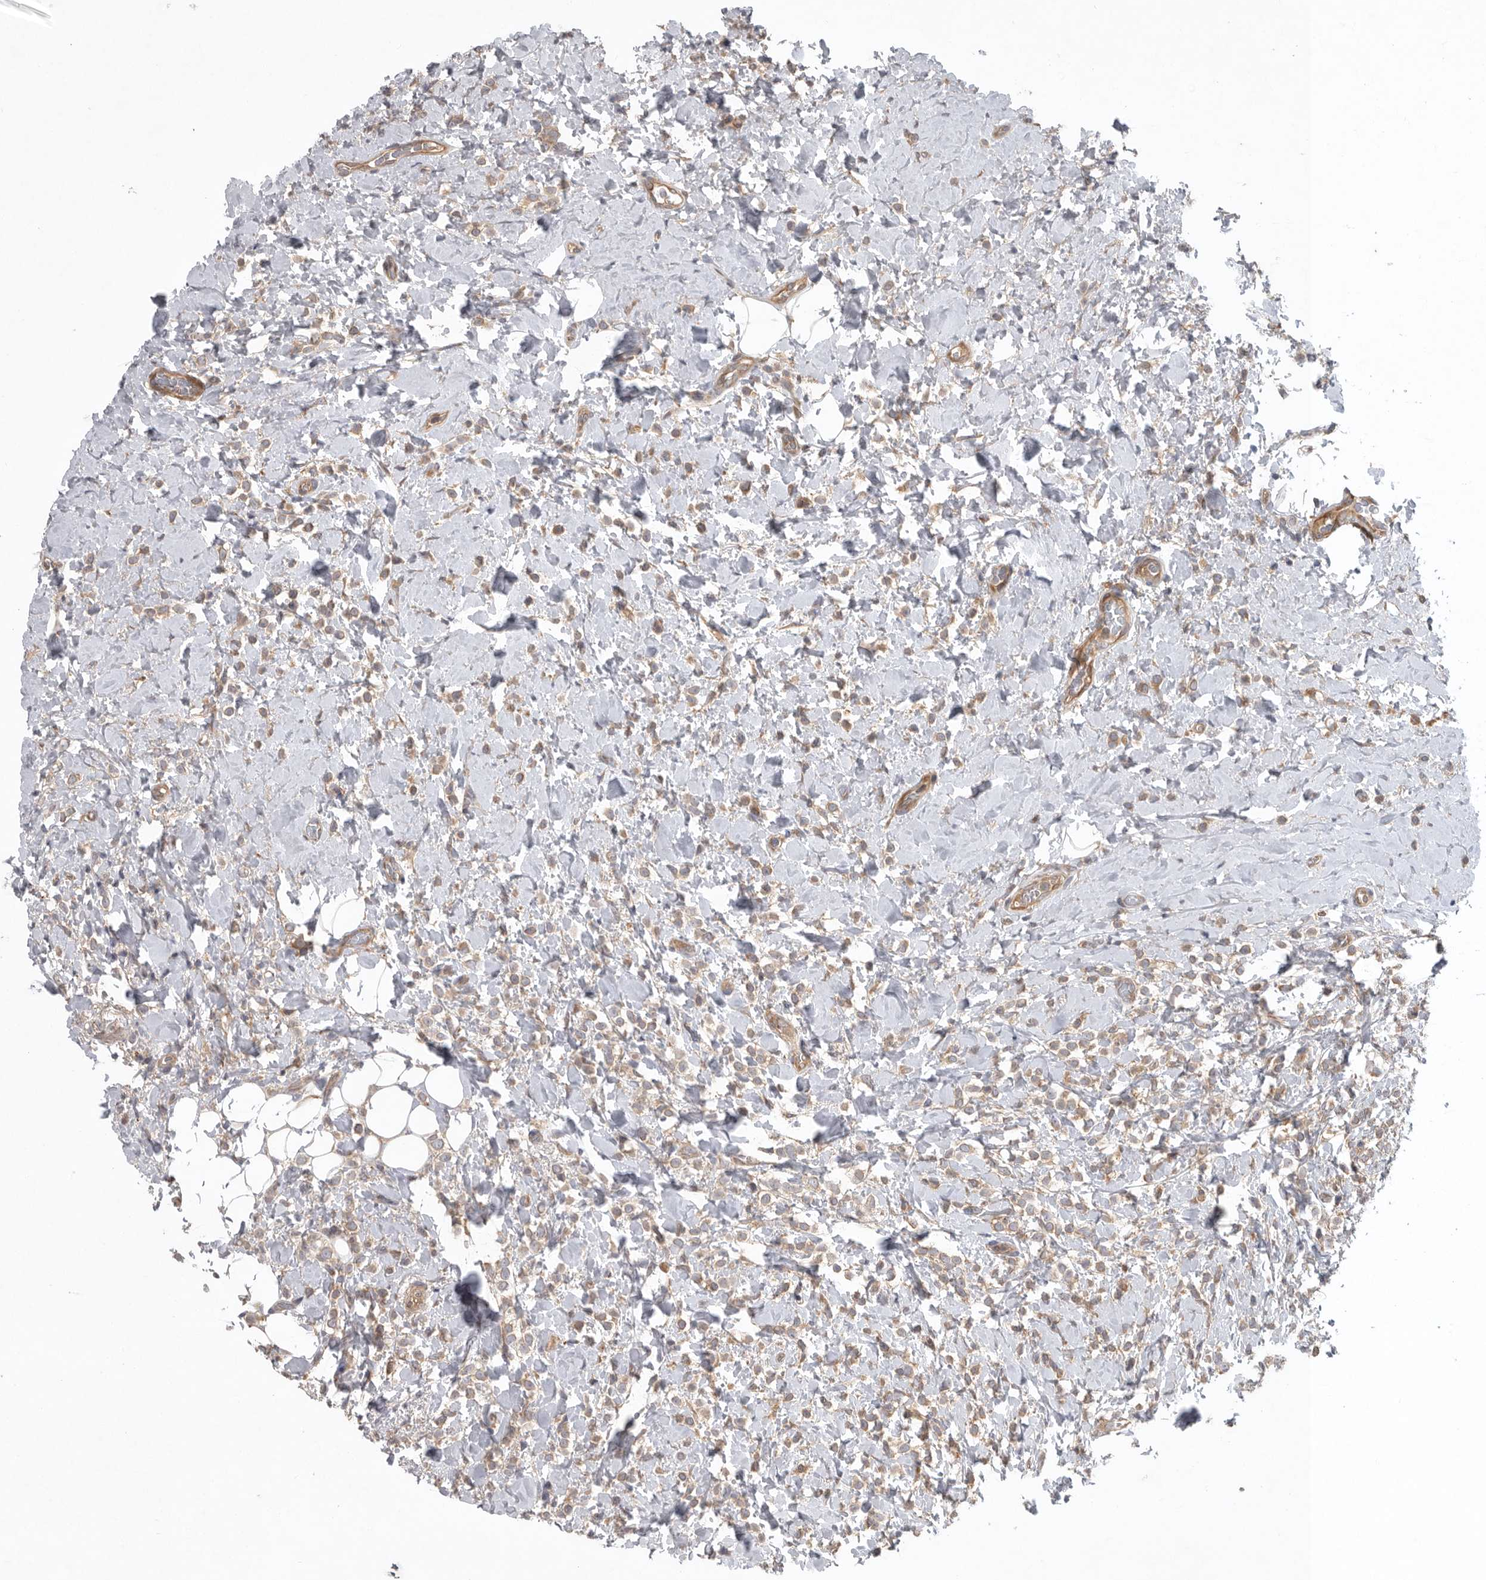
{"staining": {"intensity": "weak", "quantity": "25%-75%", "location": "cytoplasmic/membranous"}, "tissue": "breast cancer", "cell_type": "Tumor cells", "image_type": "cancer", "snomed": [{"axis": "morphology", "description": "Normal tissue, NOS"}, {"axis": "morphology", "description": "Lobular carcinoma"}, {"axis": "topography", "description": "Breast"}], "caption": "Weak cytoplasmic/membranous staining for a protein is appreciated in about 25%-75% of tumor cells of lobular carcinoma (breast) using immunohistochemistry.", "gene": "C1orf109", "patient": {"sex": "female", "age": 50}}